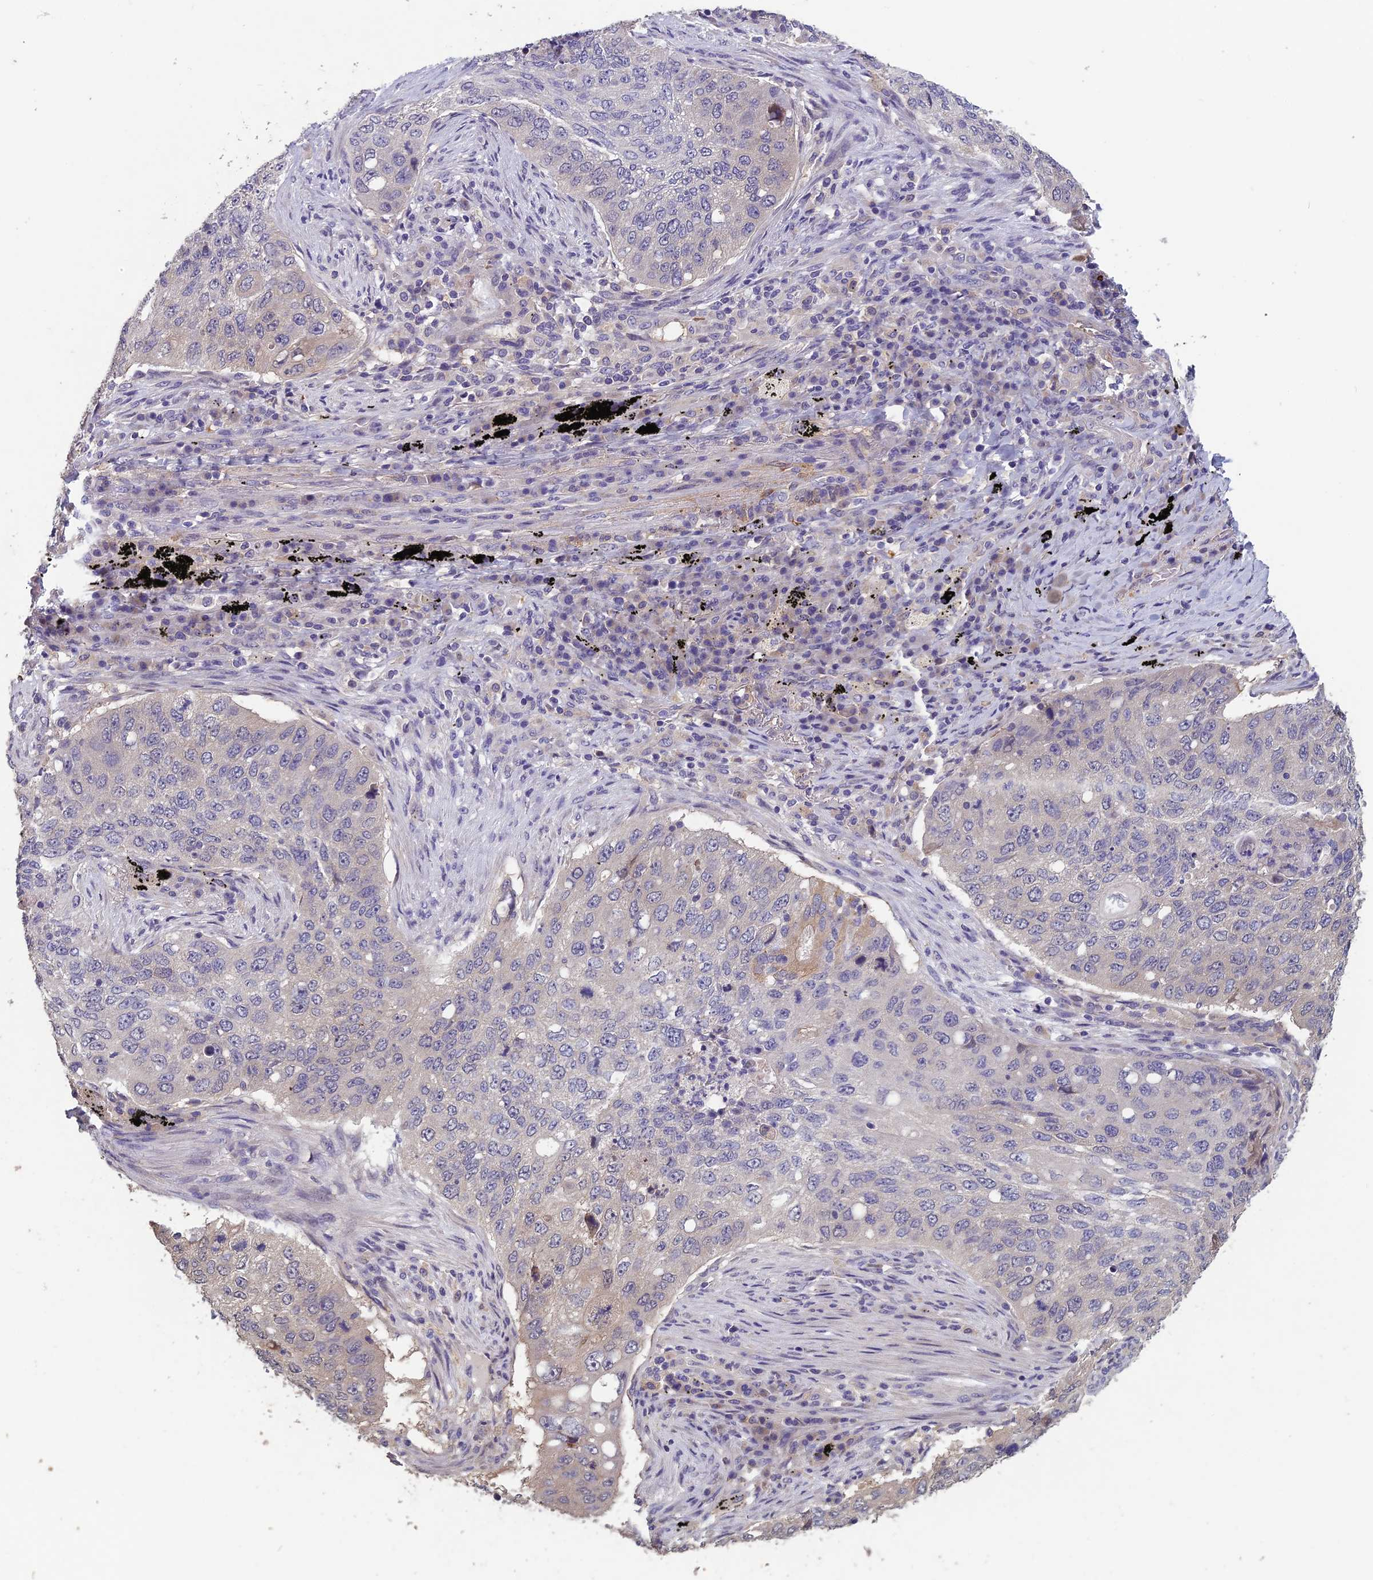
{"staining": {"intensity": "negative", "quantity": "none", "location": "none"}, "tissue": "lung cancer", "cell_type": "Tumor cells", "image_type": "cancer", "snomed": [{"axis": "morphology", "description": "Squamous cell carcinoma, NOS"}, {"axis": "topography", "description": "Lung"}], "caption": "DAB (3,3'-diaminobenzidine) immunohistochemical staining of human lung cancer (squamous cell carcinoma) displays no significant positivity in tumor cells.", "gene": "CEACAM16", "patient": {"sex": "female", "age": 63}}